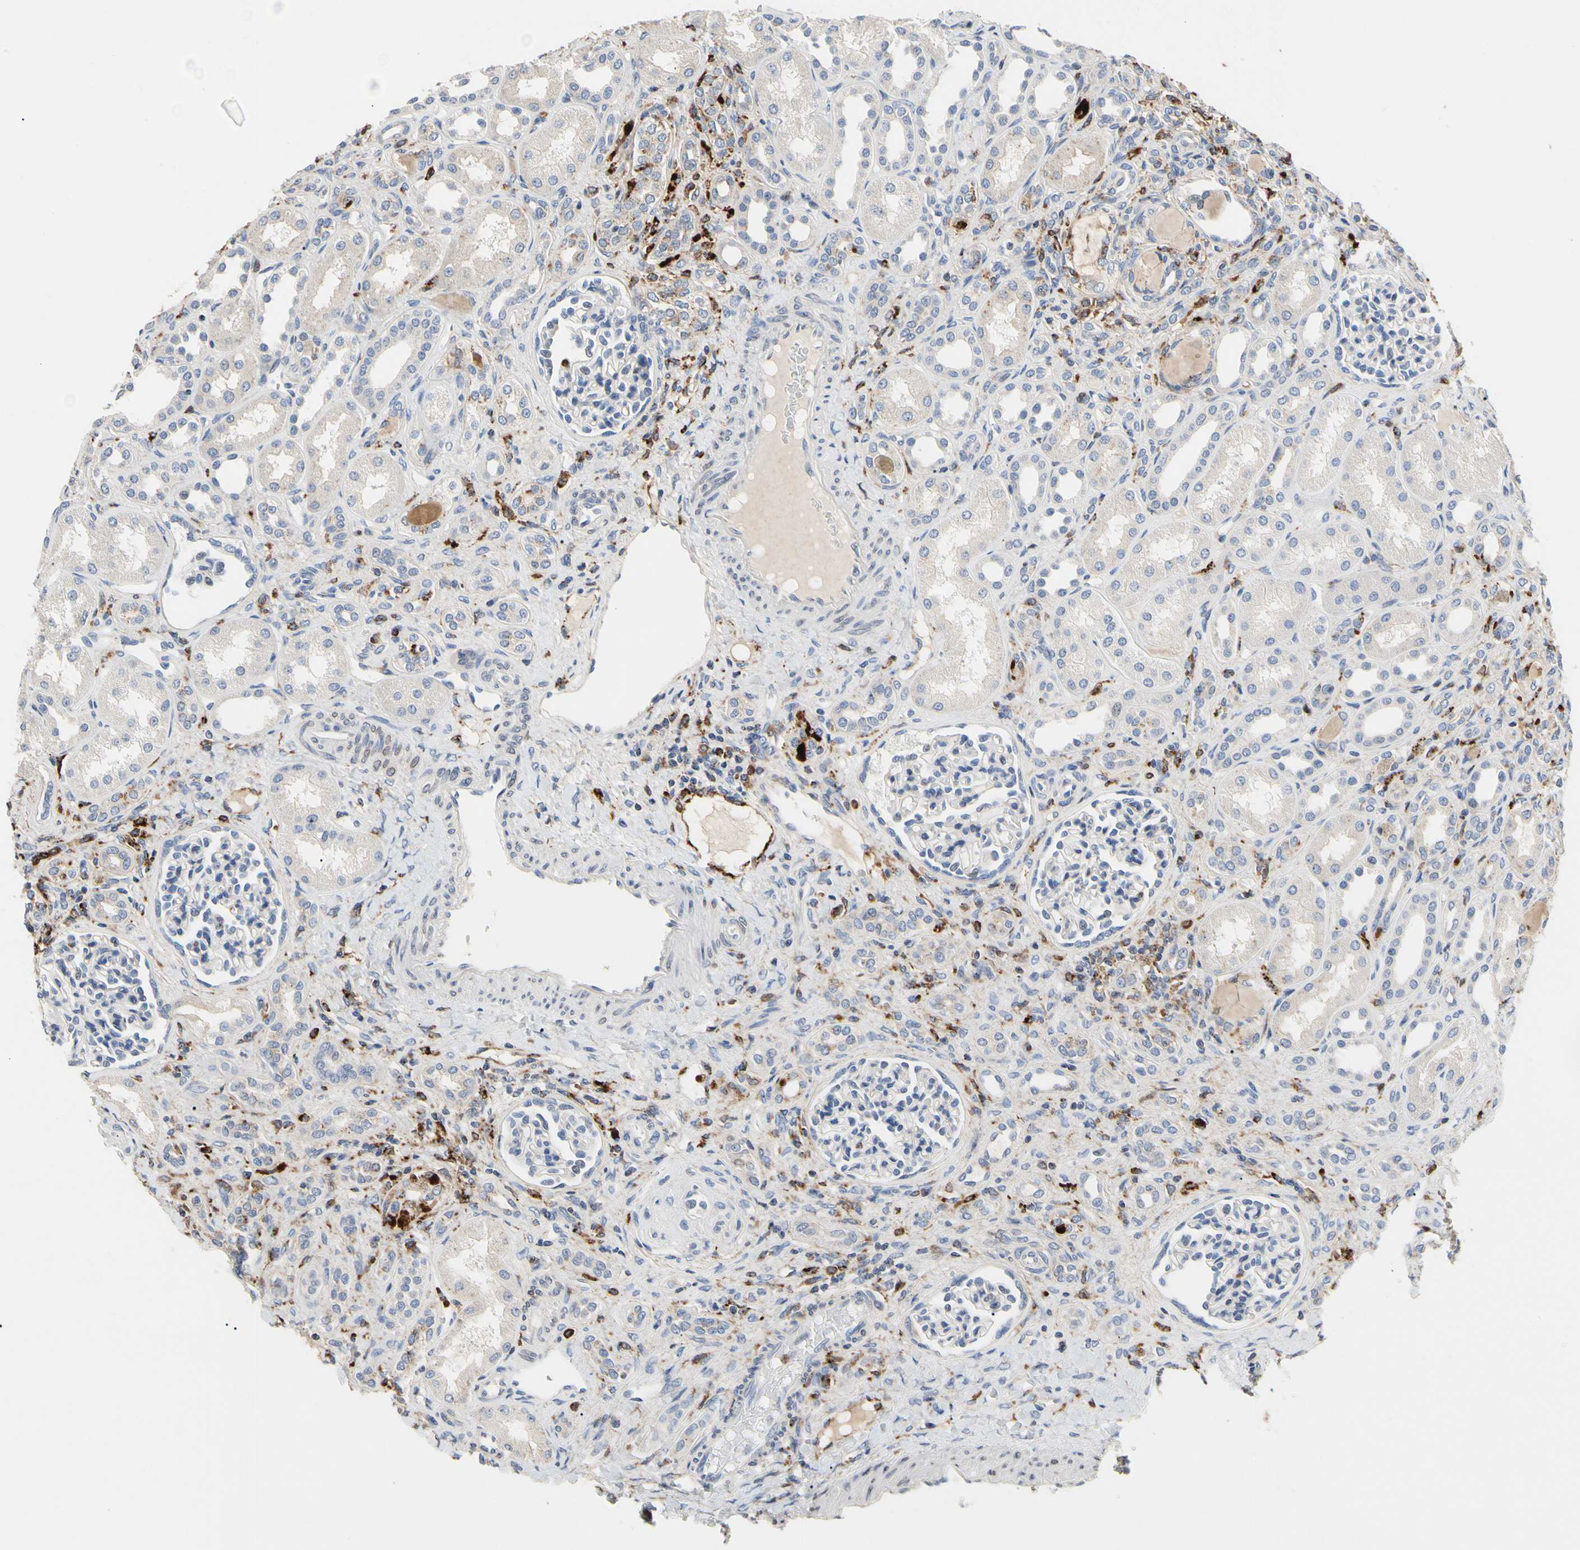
{"staining": {"intensity": "negative", "quantity": "none", "location": "none"}, "tissue": "kidney", "cell_type": "Cells in glomeruli", "image_type": "normal", "snomed": [{"axis": "morphology", "description": "Normal tissue, NOS"}, {"axis": "topography", "description": "Kidney"}], "caption": "Micrograph shows no significant protein positivity in cells in glomeruli of benign kidney.", "gene": "ADA2", "patient": {"sex": "male", "age": 7}}